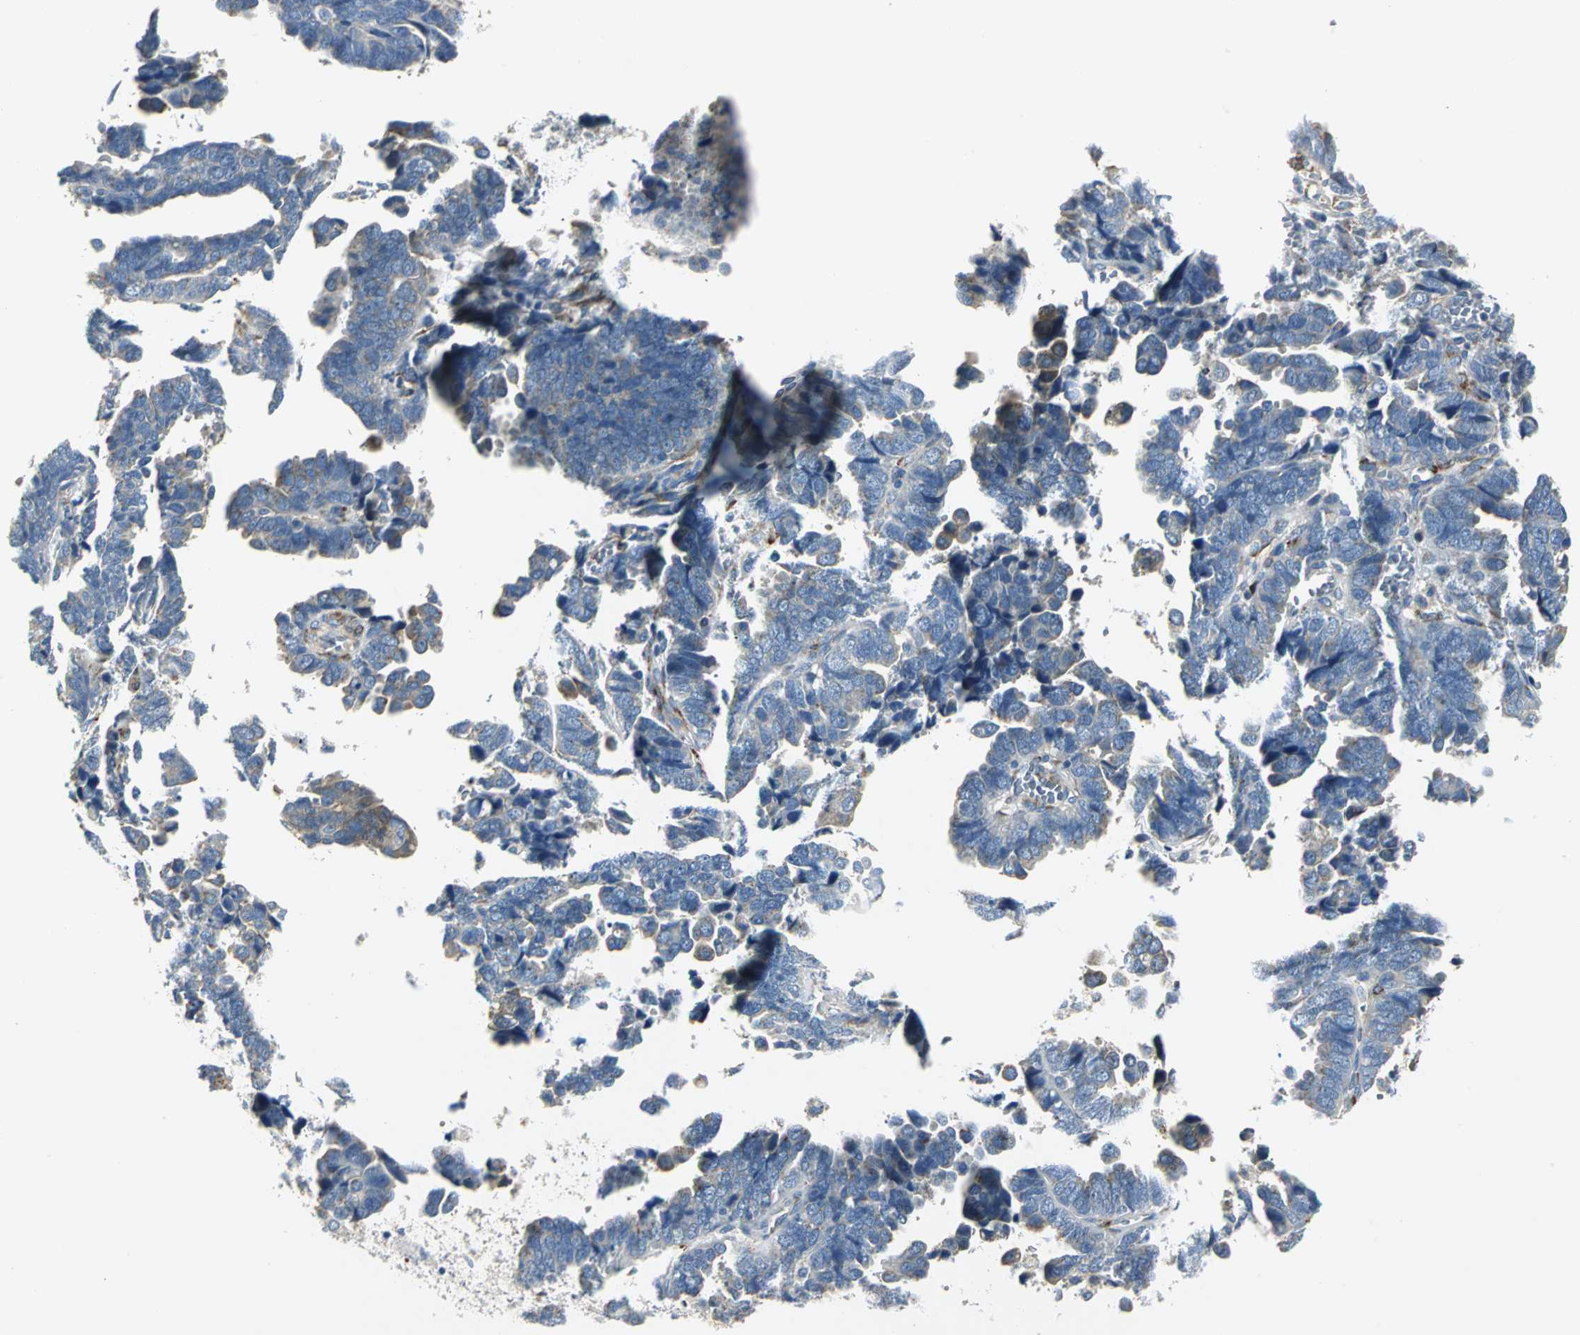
{"staining": {"intensity": "weak", "quantity": "25%-75%", "location": "cytoplasmic/membranous"}, "tissue": "endometrial cancer", "cell_type": "Tumor cells", "image_type": "cancer", "snomed": [{"axis": "morphology", "description": "Adenocarcinoma, NOS"}, {"axis": "topography", "description": "Endometrium"}], "caption": "About 25%-75% of tumor cells in human adenocarcinoma (endometrial) show weak cytoplasmic/membranous protein staining as visualized by brown immunohistochemical staining.", "gene": "B3GNT2", "patient": {"sex": "female", "age": 75}}